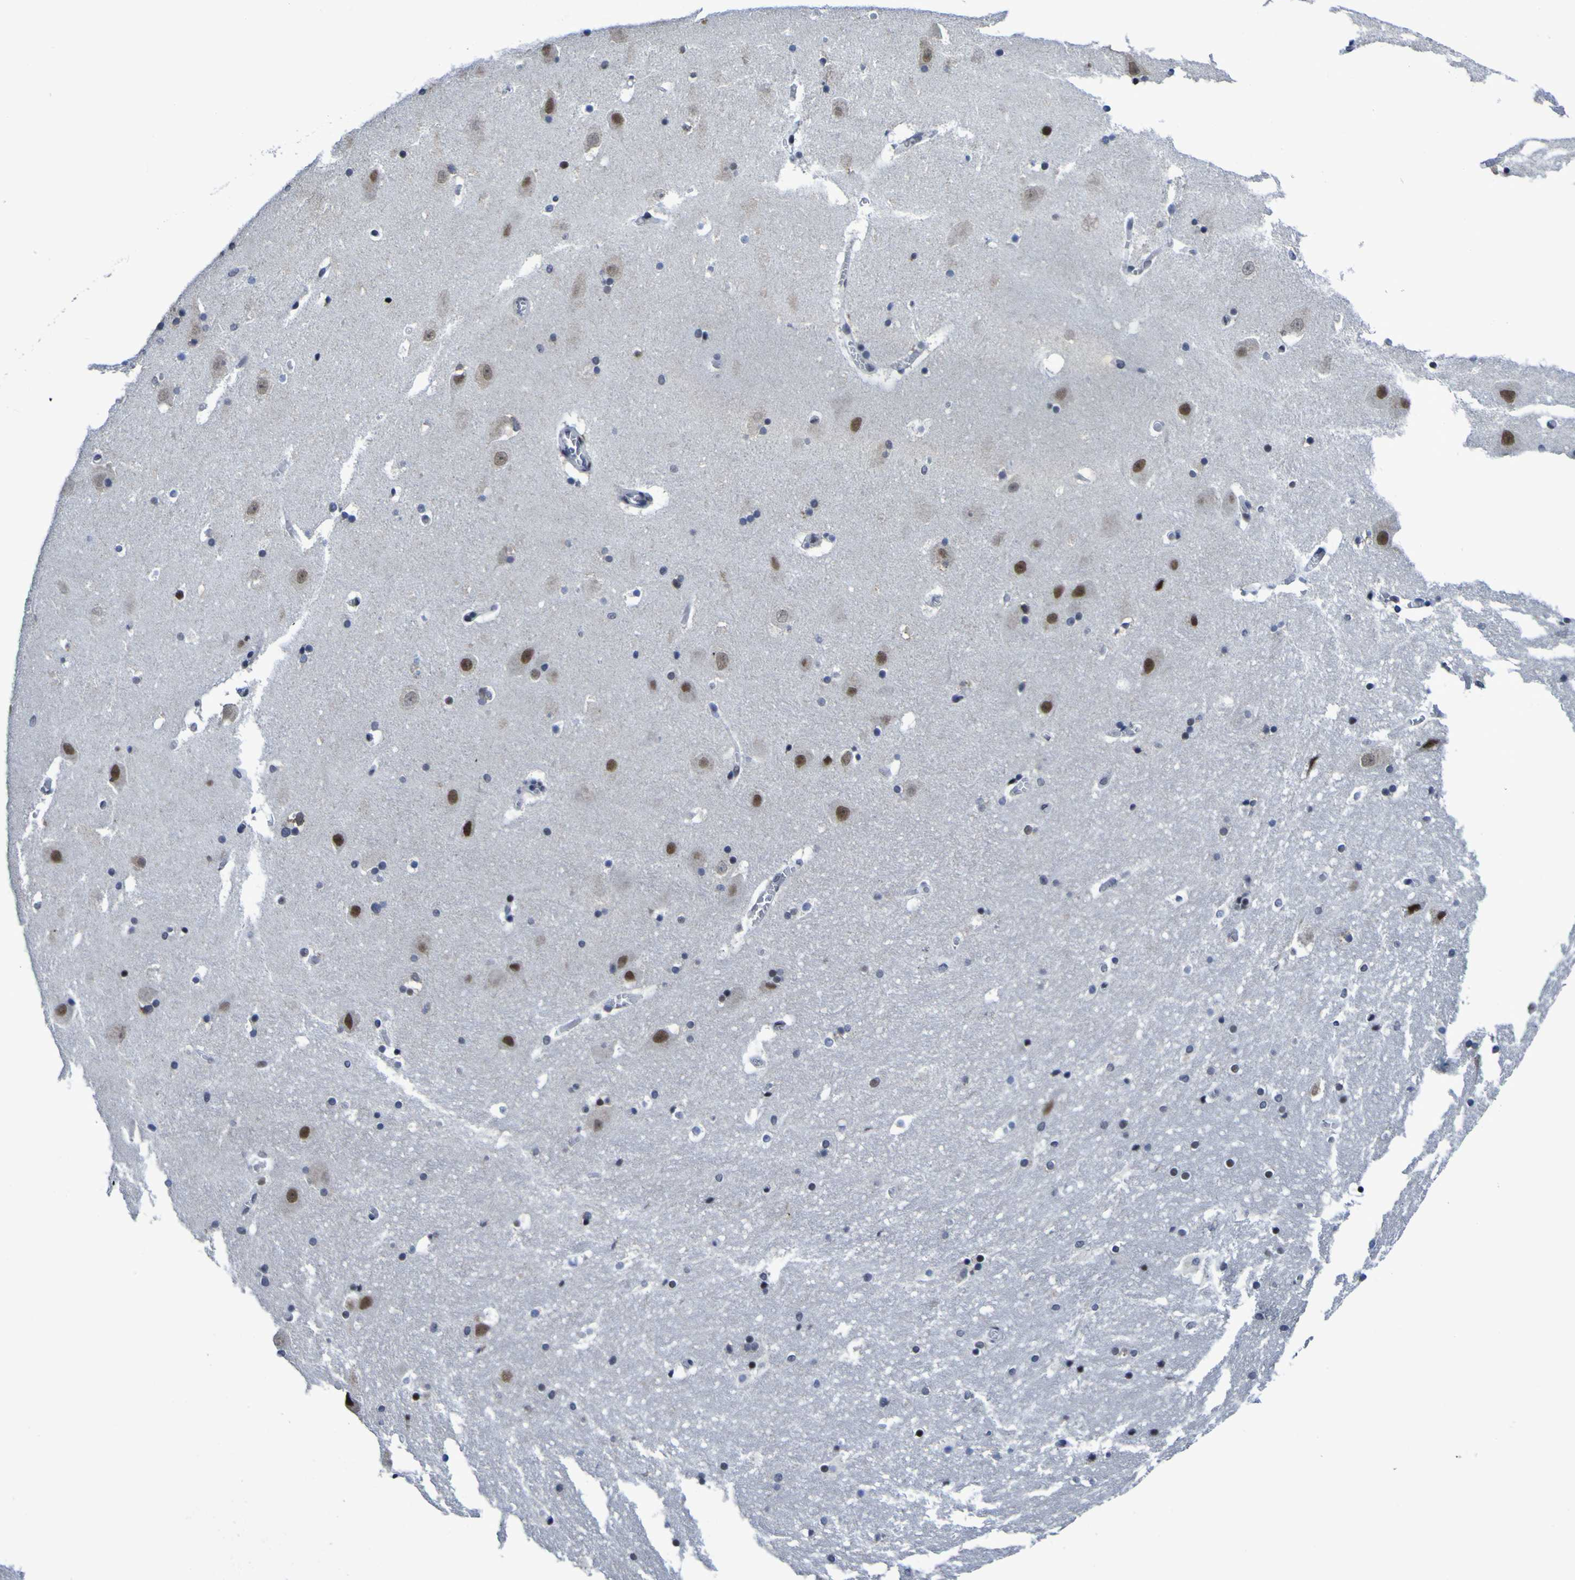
{"staining": {"intensity": "moderate", "quantity": "<25%", "location": "nuclear"}, "tissue": "hippocampus", "cell_type": "Glial cells", "image_type": "normal", "snomed": [{"axis": "morphology", "description": "Normal tissue, NOS"}, {"axis": "topography", "description": "Hippocampus"}], "caption": "Hippocampus stained with IHC displays moderate nuclear positivity in about <25% of glial cells.", "gene": "MBD3", "patient": {"sex": "male", "age": 45}}